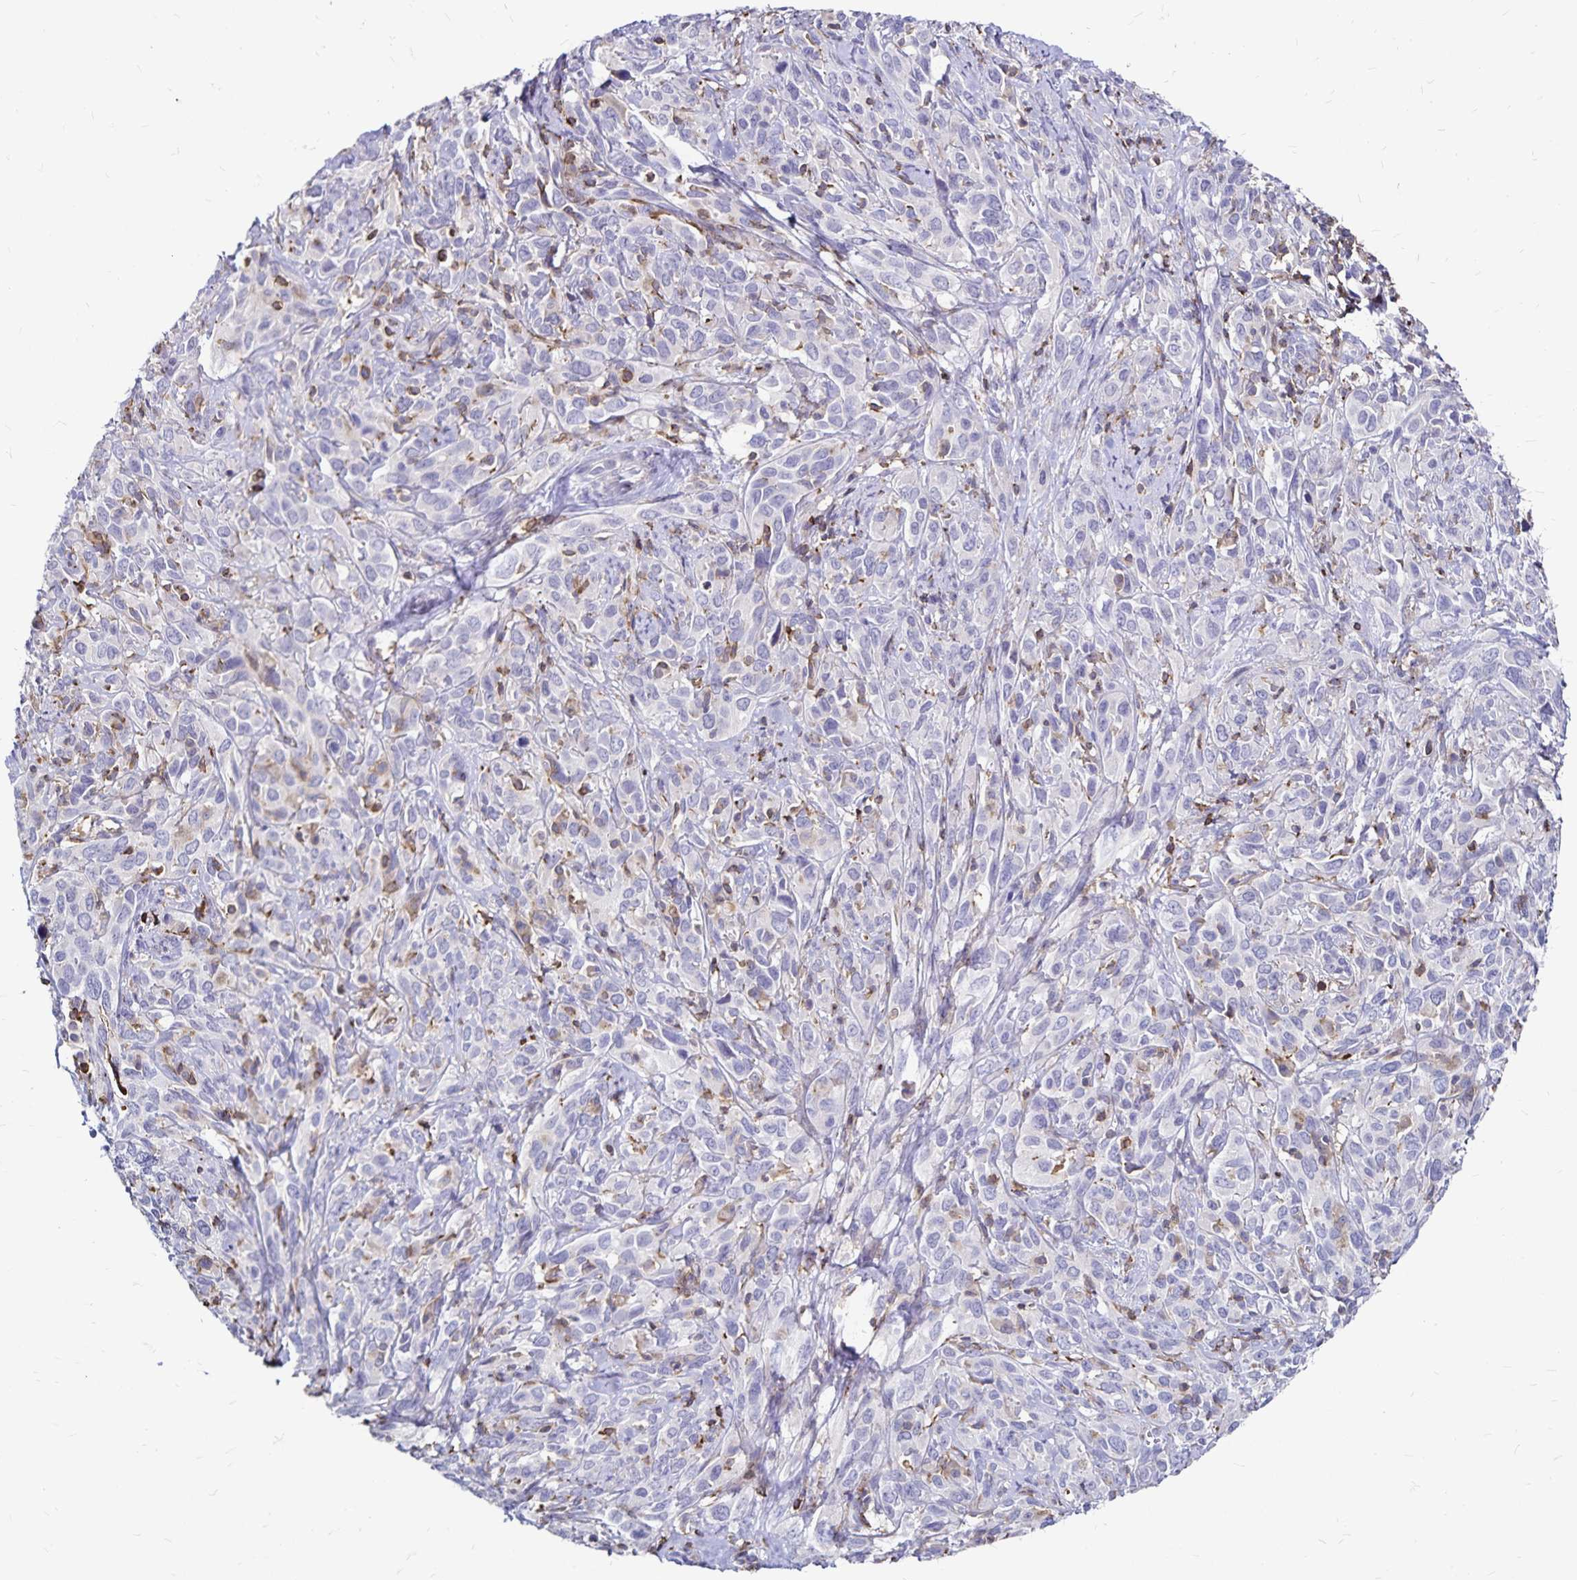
{"staining": {"intensity": "negative", "quantity": "none", "location": "none"}, "tissue": "cervical cancer", "cell_type": "Tumor cells", "image_type": "cancer", "snomed": [{"axis": "morphology", "description": "Normal tissue, NOS"}, {"axis": "morphology", "description": "Squamous cell carcinoma, NOS"}, {"axis": "topography", "description": "Cervix"}], "caption": "Tumor cells are negative for brown protein staining in cervical squamous cell carcinoma.", "gene": "NAGPA", "patient": {"sex": "female", "age": 51}}